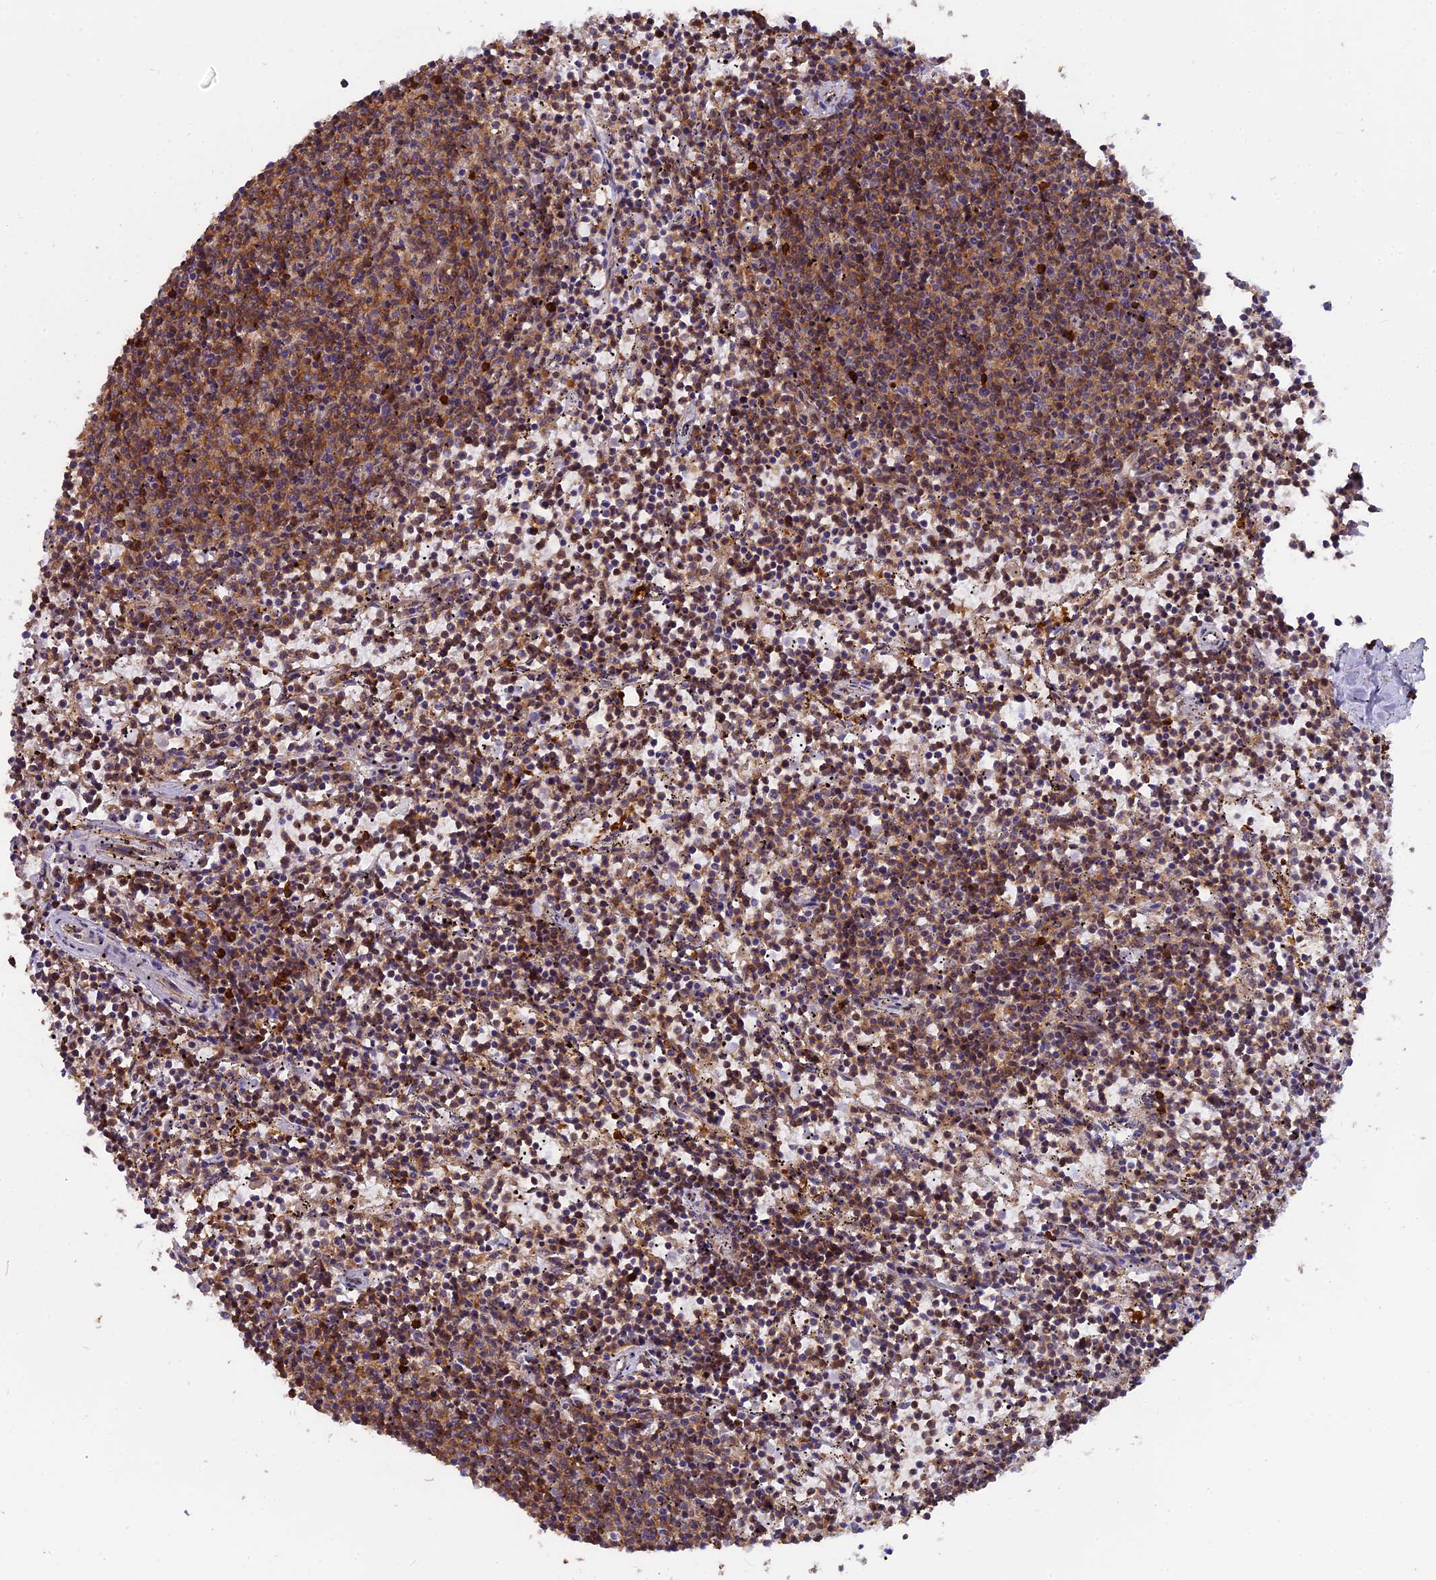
{"staining": {"intensity": "moderate", "quantity": ">75%", "location": "cytoplasmic/membranous"}, "tissue": "lymphoma", "cell_type": "Tumor cells", "image_type": "cancer", "snomed": [{"axis": "morphology", "description": "Malignant lymphoma, non-Hodgkin's type, Low grade"}, {"axis": "topography", "description": "Spleen"}], "caption": "Human lymphoma stained with a brown dye exhibits moderate cytoplasmic/membranous positive staining in about >75% of tumor cells.", "gene": "FAM118B", "patient": {"sex": "female", "age": 50}}